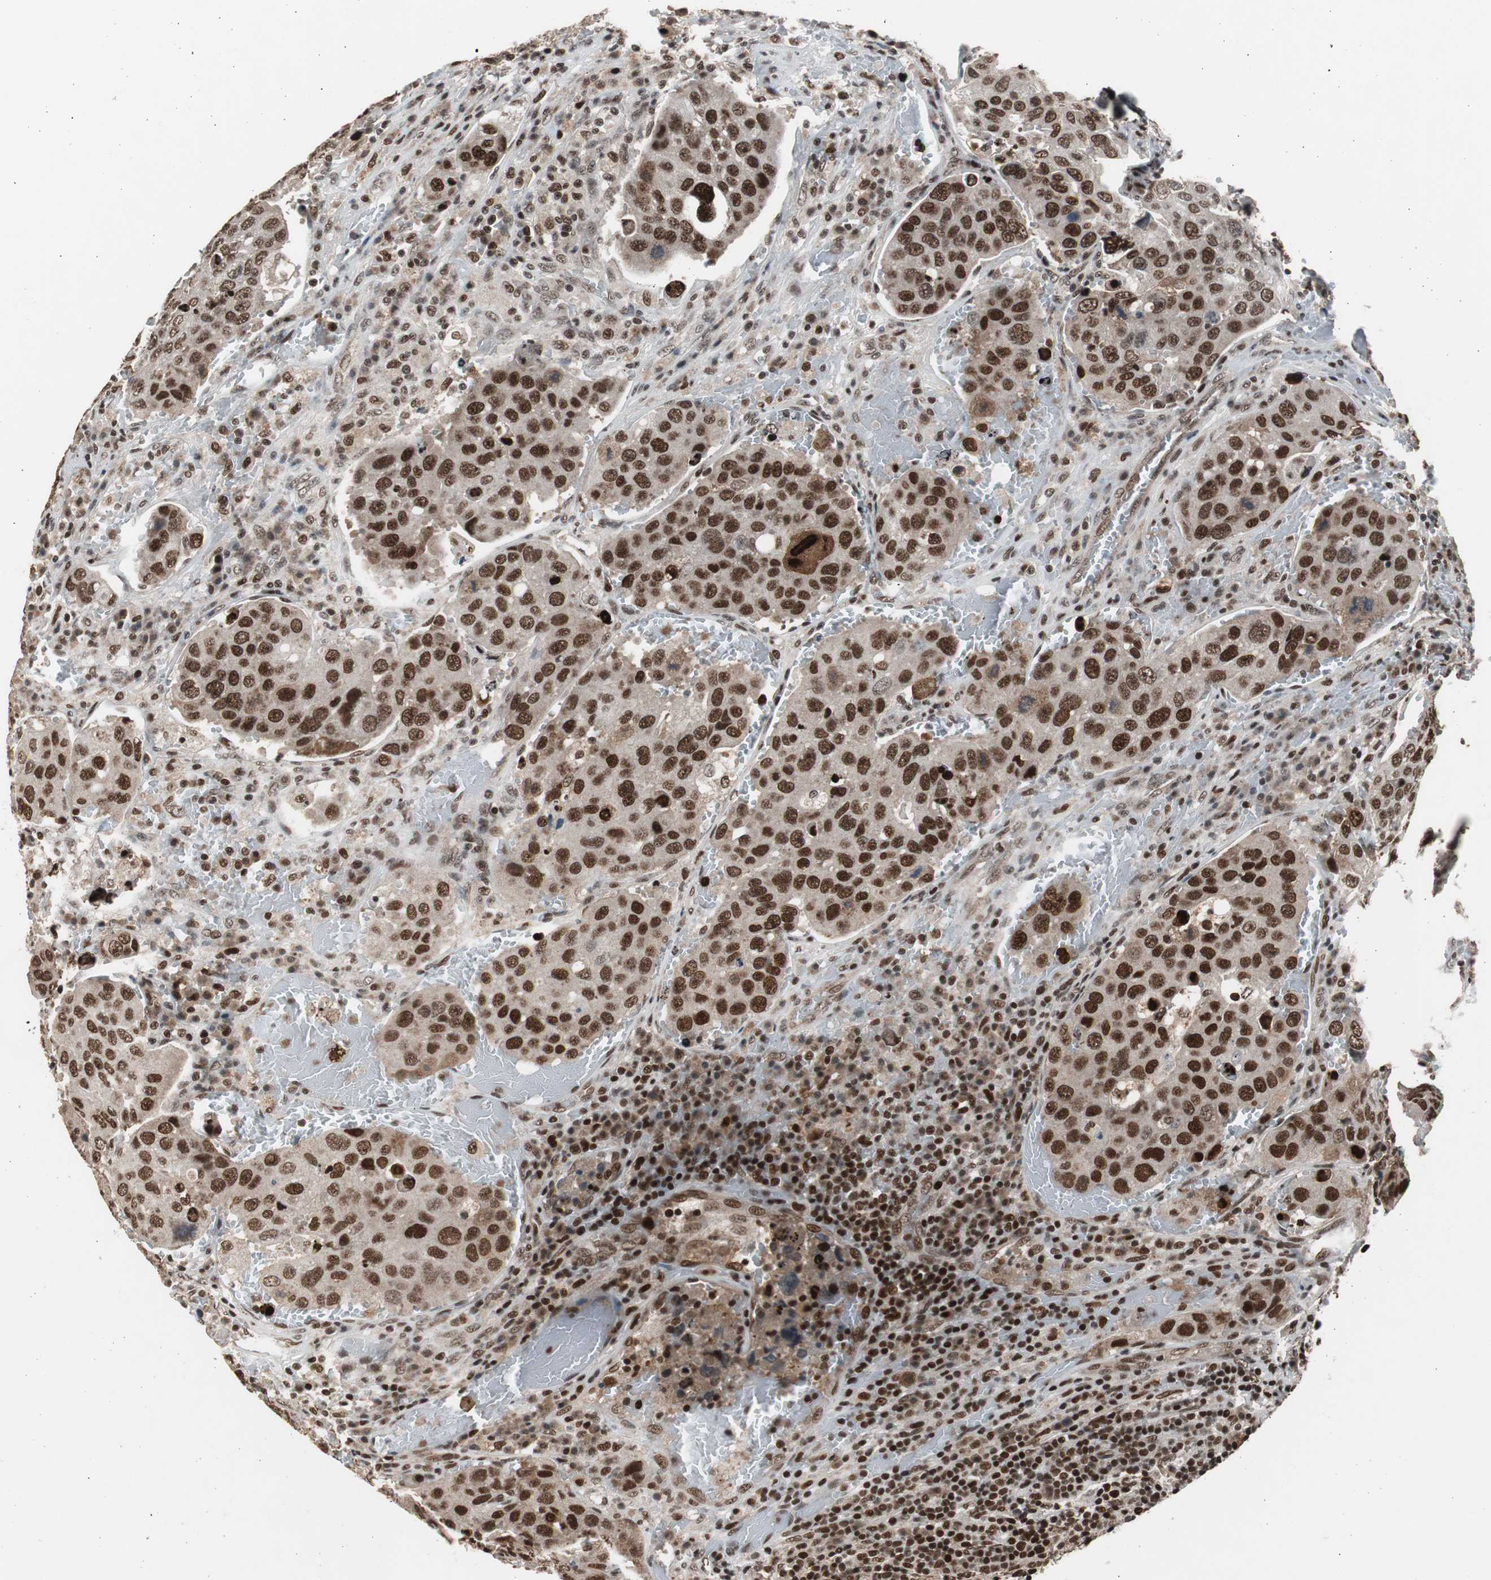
{"staining": {"intensity": "strong", "quantity": ">75%", "location": "nuclear"}, "tissue": "urothelial cancer", "cell_type": "Tumor cells", "image_type": "cancer", "snomed": [{"axis": "morphology", "description": "Urothelial carcinoma, High grade"}, {"axis": "topography", "description": "Lymph node"}, {"axis": "topography", "description": "Urinary bladder"}], "caption": "About >75% of tumor cells in human urothelial cancer show strong nuclear protein expression as visualized by brown immunohistochemical staining.", "gene": "RPA1", "patient": {"sex": "male", "age": 51}}